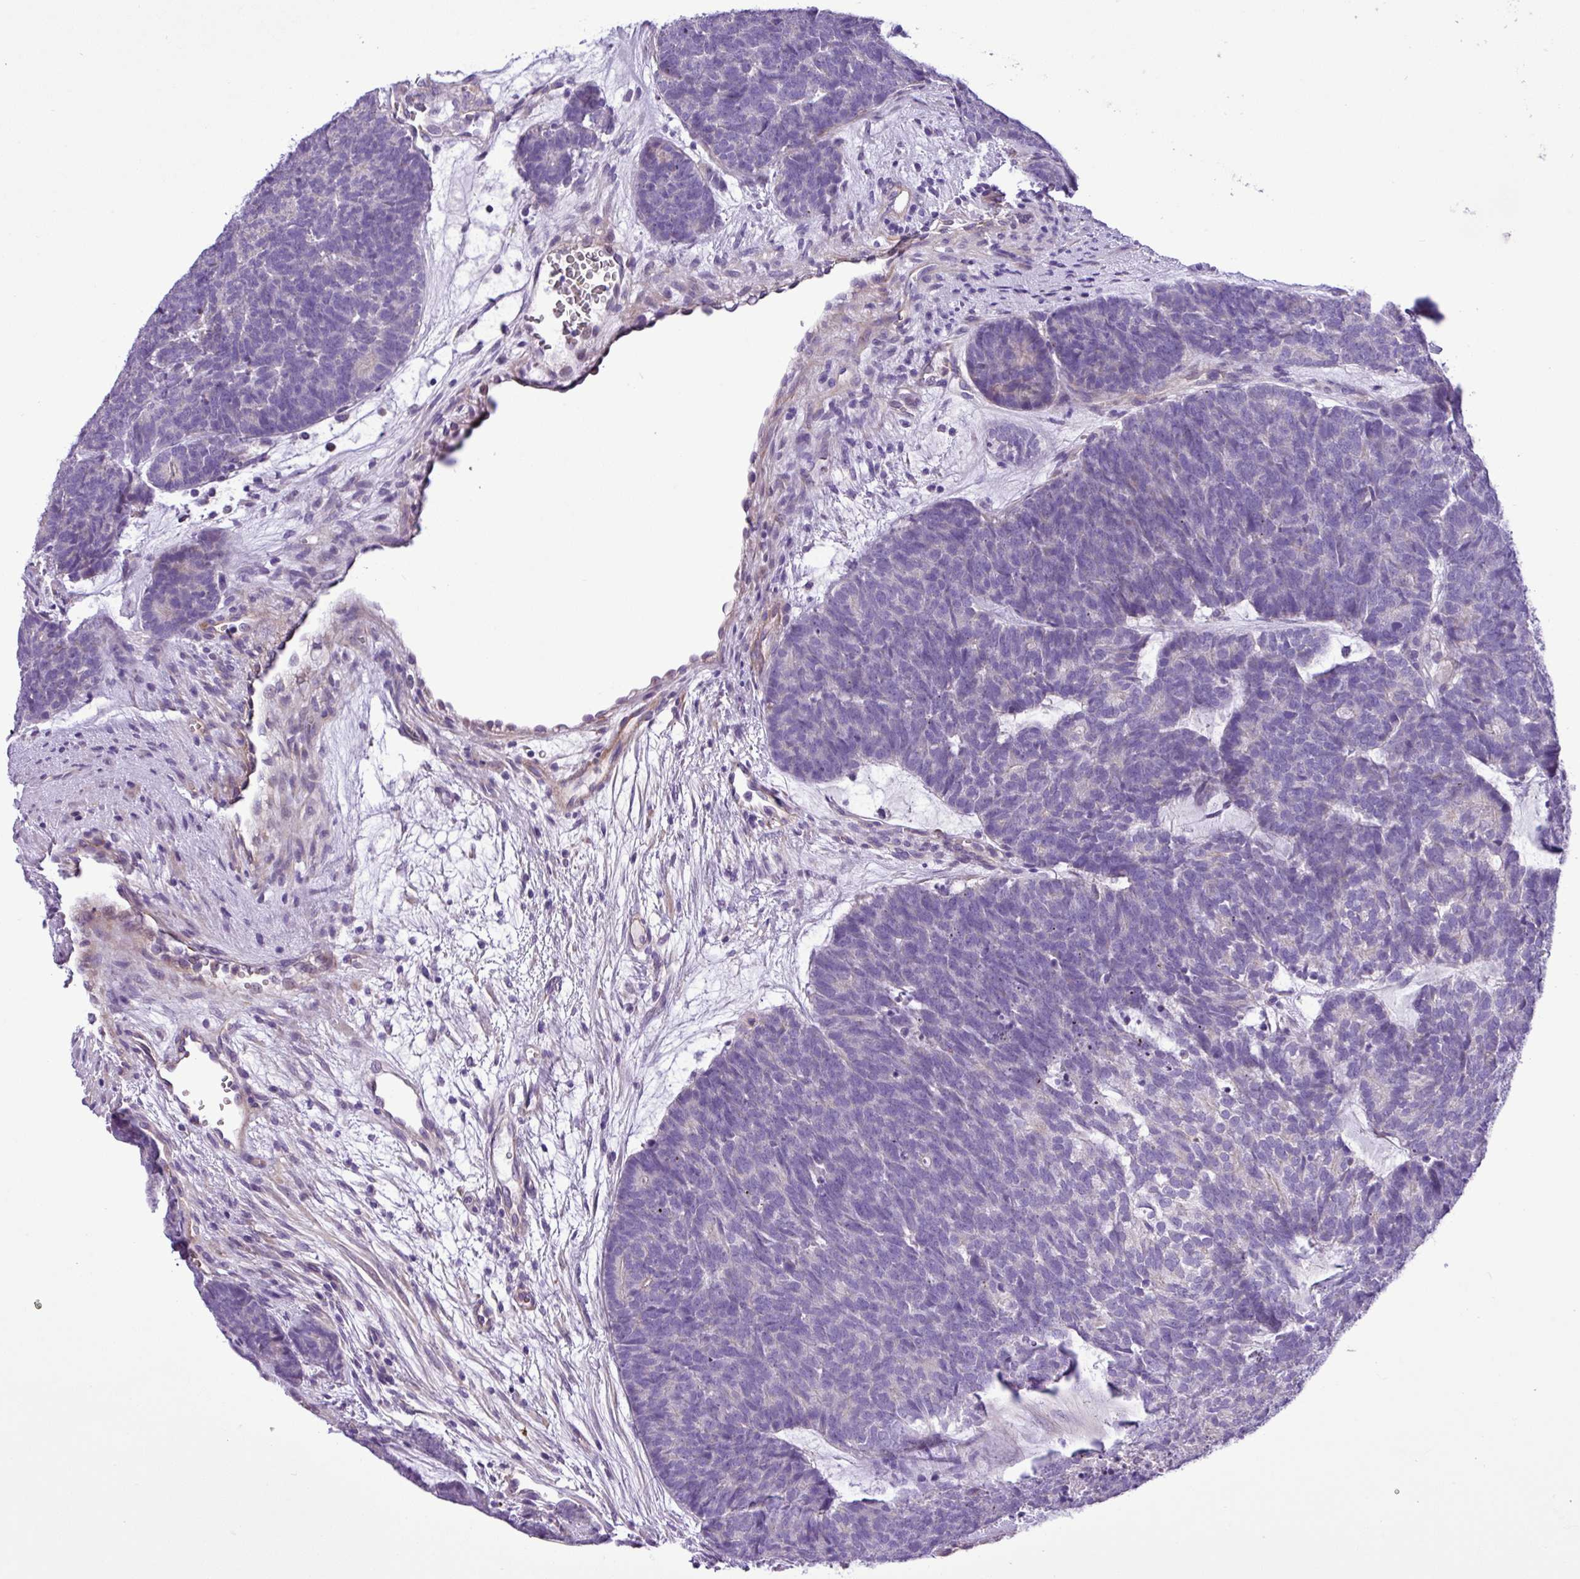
{"staining": {"intensity": "negative", "quantity": "none", "location": "none"}, "tissue": "head and neck cancer", "cell_type": "Tumor cells", "image_type": "cancer", "snomed": [{"axis": "morphology", "description": "Adenocarcinoma, NOS"}, {"axis": "topography", "description": "Head-Neck"}], "caption": "High magnification brightfield microscopy of head and neck cancer stained with DAB (3,3'-diaminobenzidine) (brown) and counterstained with hematoxylin (blue): tumor cells show no significant expression. (Immunohistochemistry (ihc), brightfield microscopy, high magnification).", "gene": "C11orf91", "patient": {"sex": "female", "age": 81}}